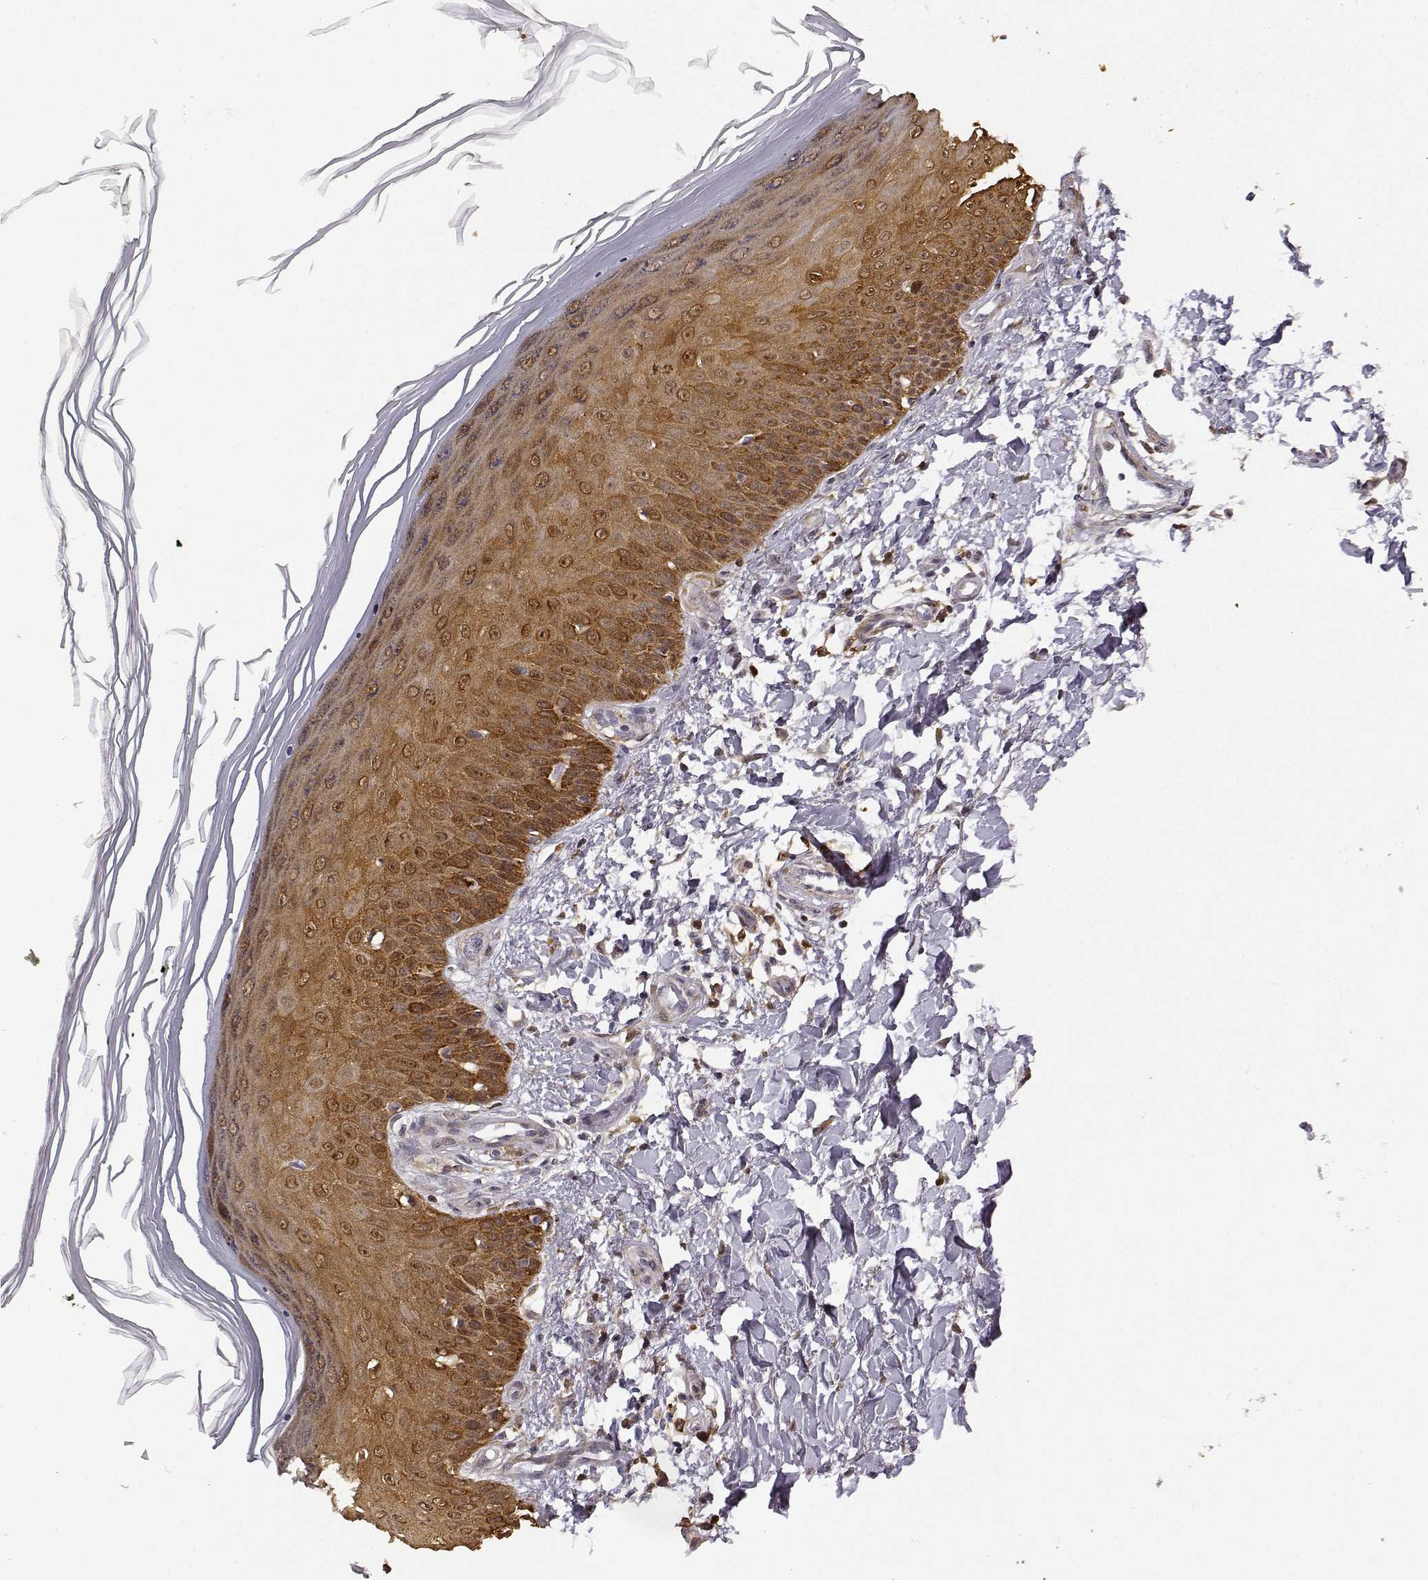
{"staining": {"intensity": "moderate", "quantity": ">75%", "location": "cytoplasmic/membranous"}, "tissue": "skin", "cell_type": "Fibroblasts", "image_type": "normal", "snomed": [{"axis": "morphology", "description": "Normal tissue, NOS"}, {"axis": "topography", "description": "Skin"}], "caption": "Approximately >75% of fibroblasts in unremarkable human skin display moderate cytoplasmic/membranous protein positivity as visualized by brown immunohistochemical staining.", "gene": "PHGDH", "patient": {"sex": "female", "age": 62}}